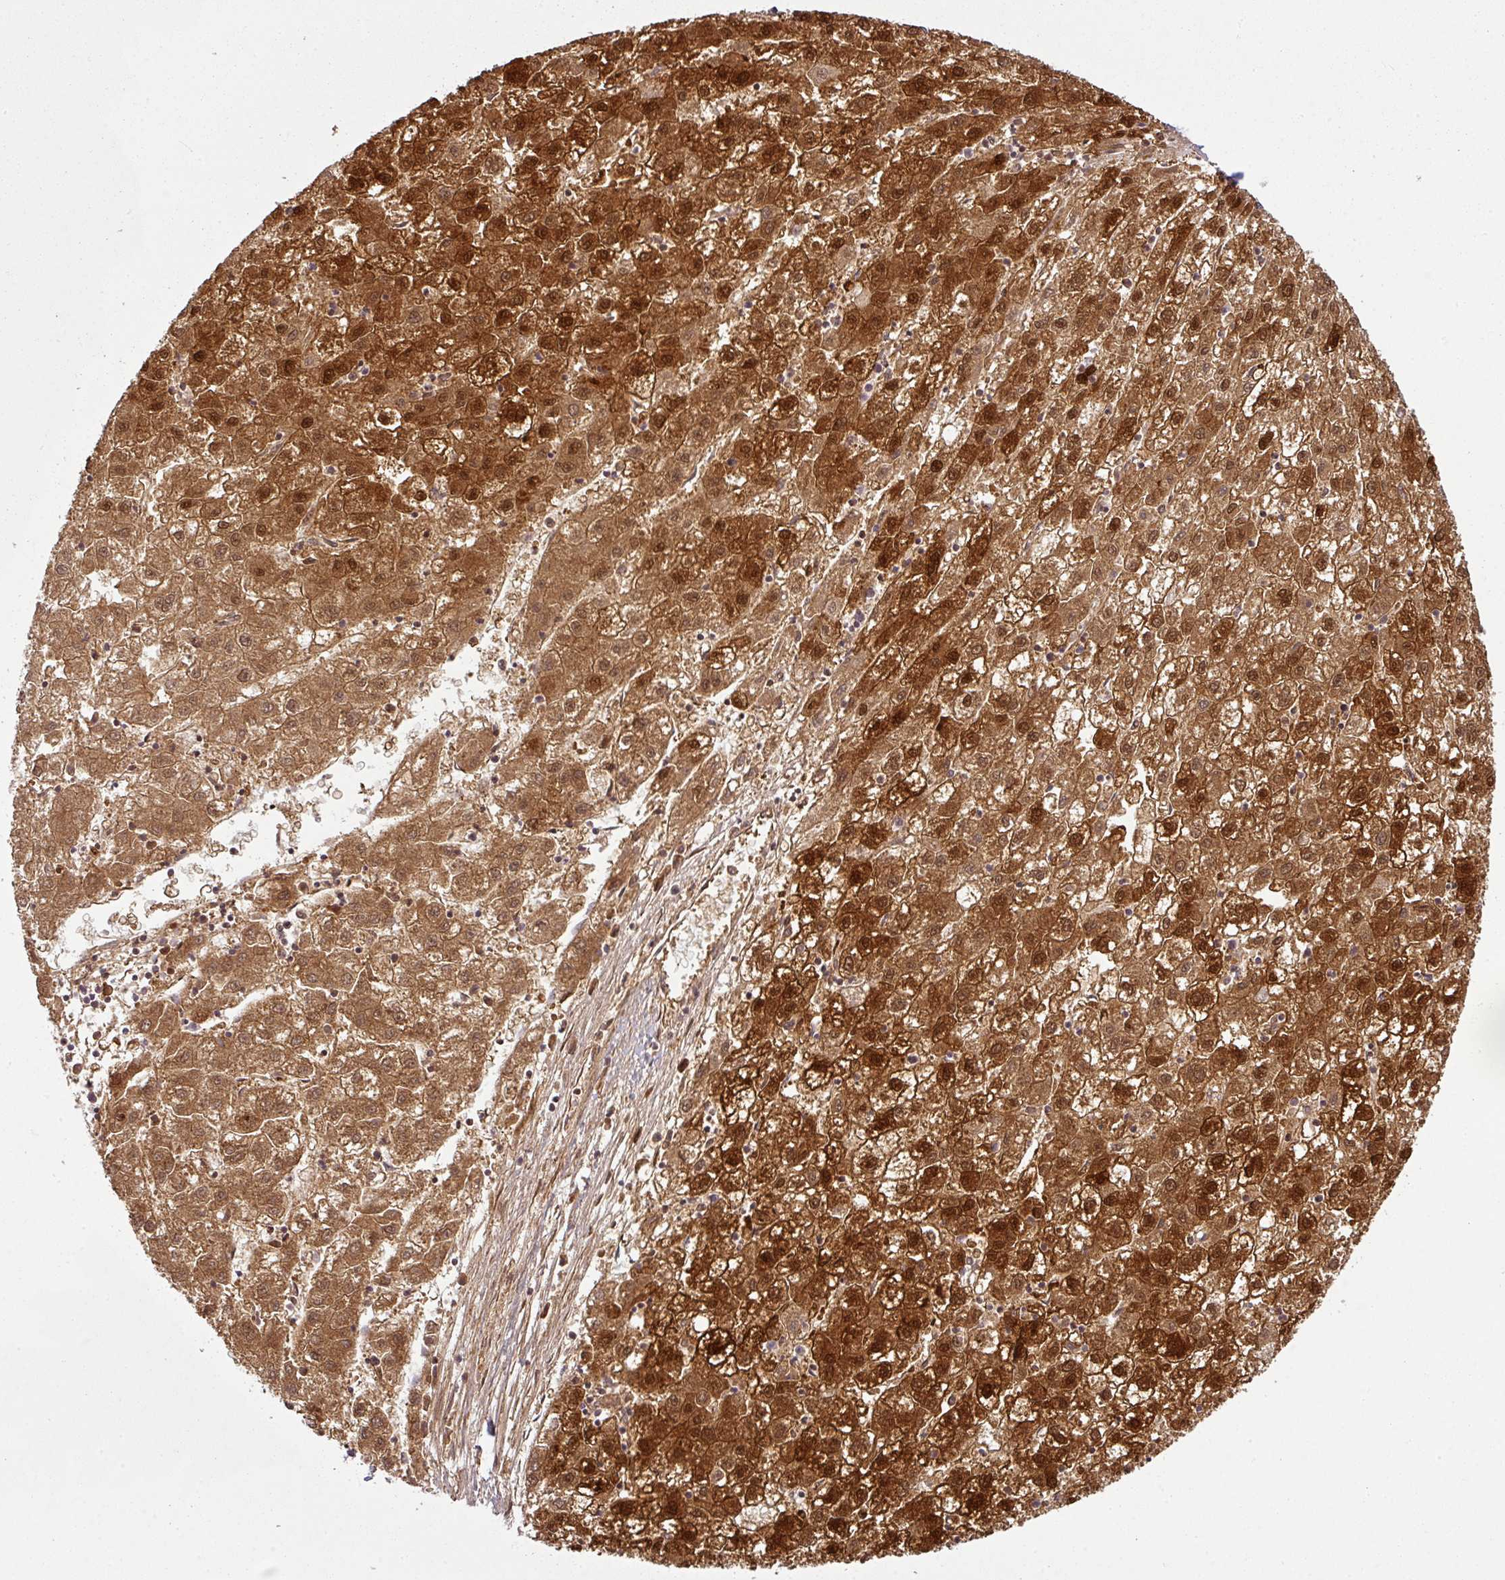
{"staining": {"intensity": "strong", "quantity": ">75%", "location": "cytoplasmic/membranous,nuclear"}, "tissue": "liver cancer", "cell_type": "Tumor cells", "image_type": "cancer", "snomed": [{"axis": "morphology", "description": "Carcinoma, Hepatocellular, NOS"}, {"axis": "topography", "description": "Liver"}], "caption": "Immunohistochemical staining of human liver cancer (hepatocellular carcinoma) displays high levels of strong cytoplasmic/membranous and nuclear protein expression in approximately >75% of tumor cells.", "gene": "ATAT1", "patient": {"sex": "male", "age": 72}}